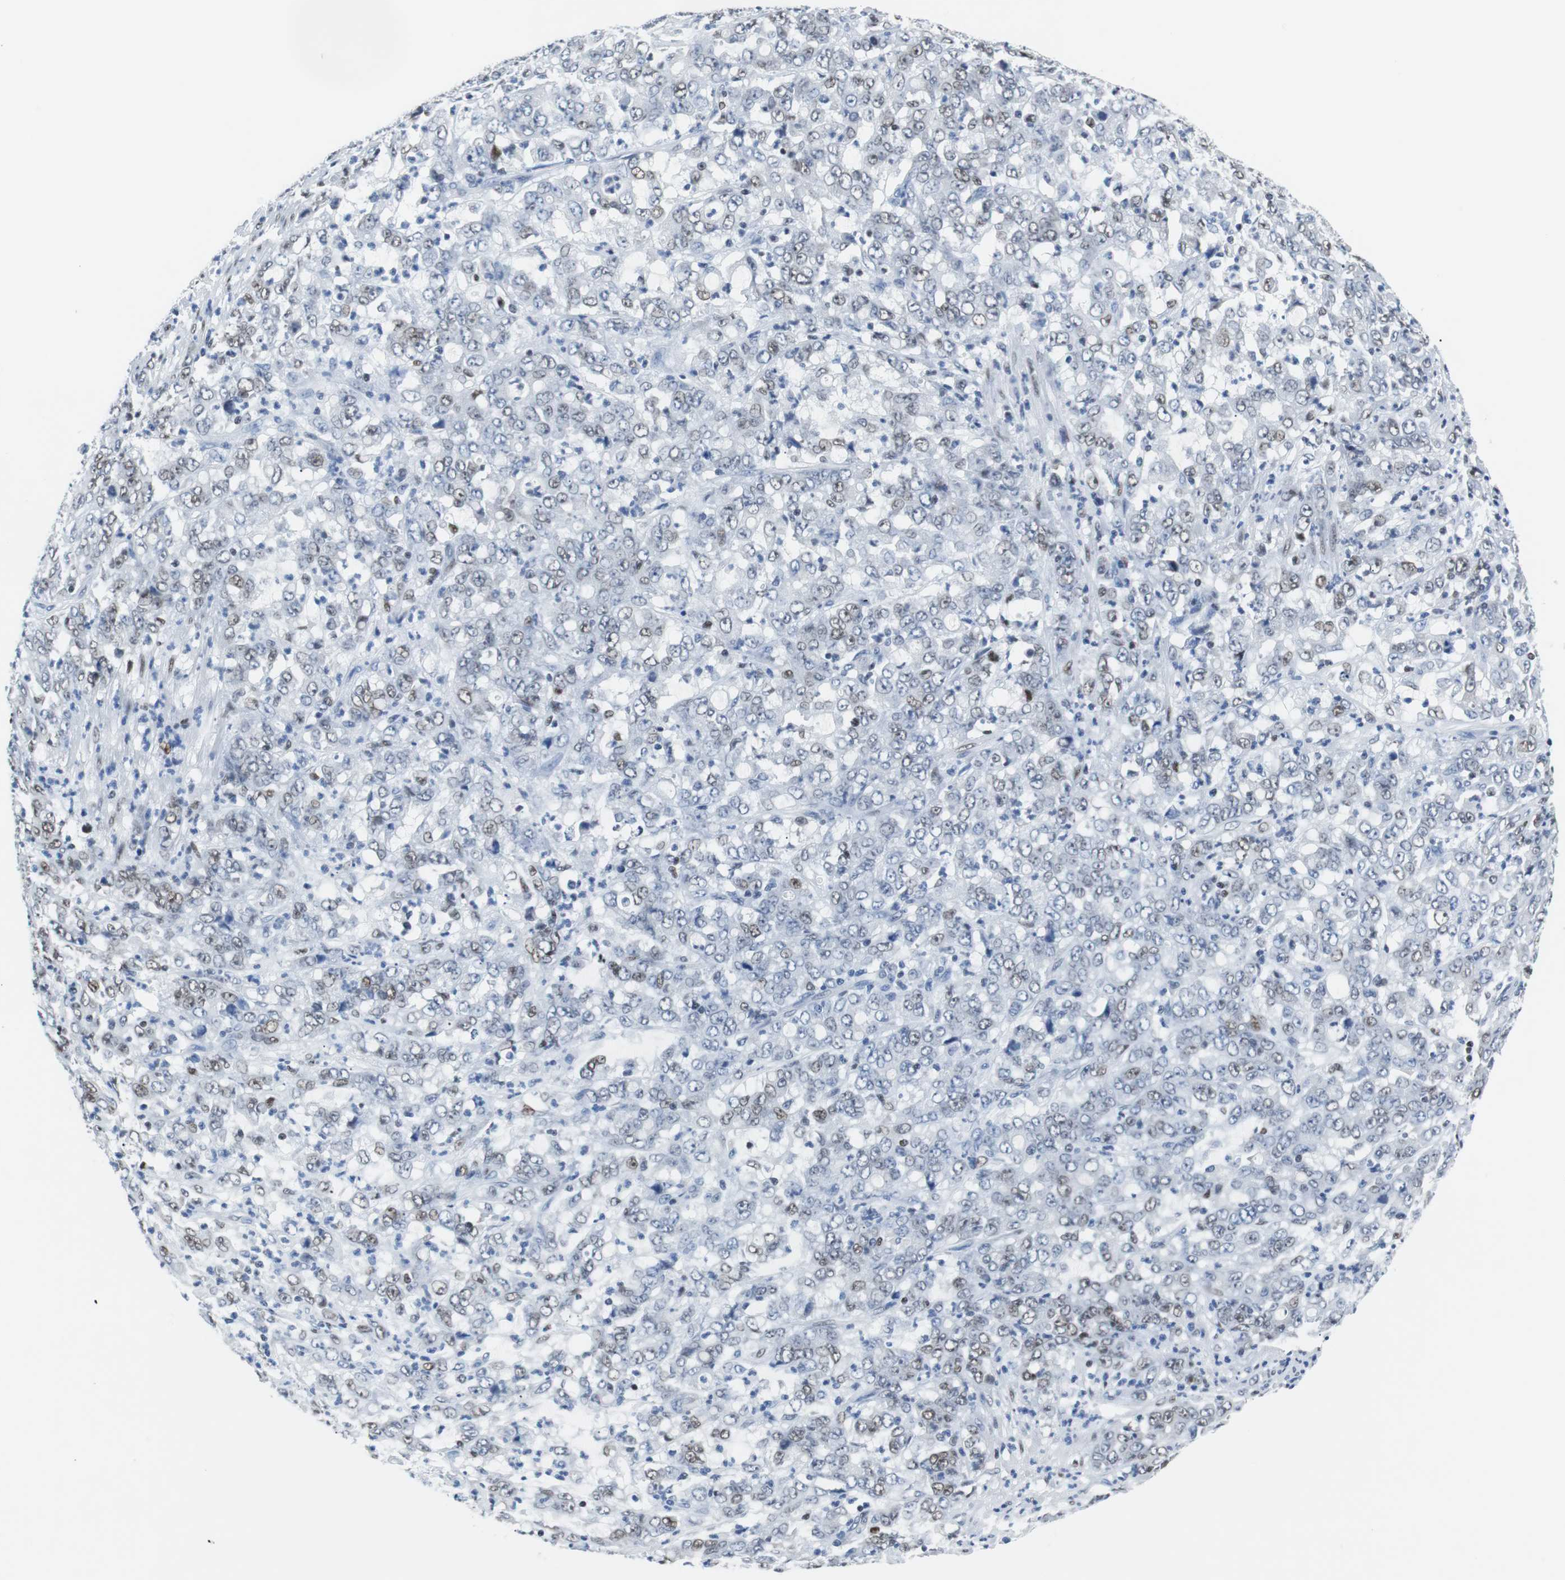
{"staining": {"intensity": "weak", "quantity": "25%-75%", "location": "nuclear"}, "tissue": "stomach cancer", "cell_type": "Tumor cells", "image_type": "cancer", "snomed": [{"axis": "morphology", "description": "Adenocarcinoma, NOS"}, {"axis": "topography", "description": "Stomach, lower"}], "caption": "Immunohistochemistry staining of stomach cancer, which reveals low levels of weak nuclear expression in approximately 25%-75% of tumor cells indicating weak nuclear protein expression. The staining was performed using DAB (brown) for protein detection and nuclei were counterstained in hematoxylin (blue).", "gene": "JUN", "patient": {"sex": "female", "age": 71}}